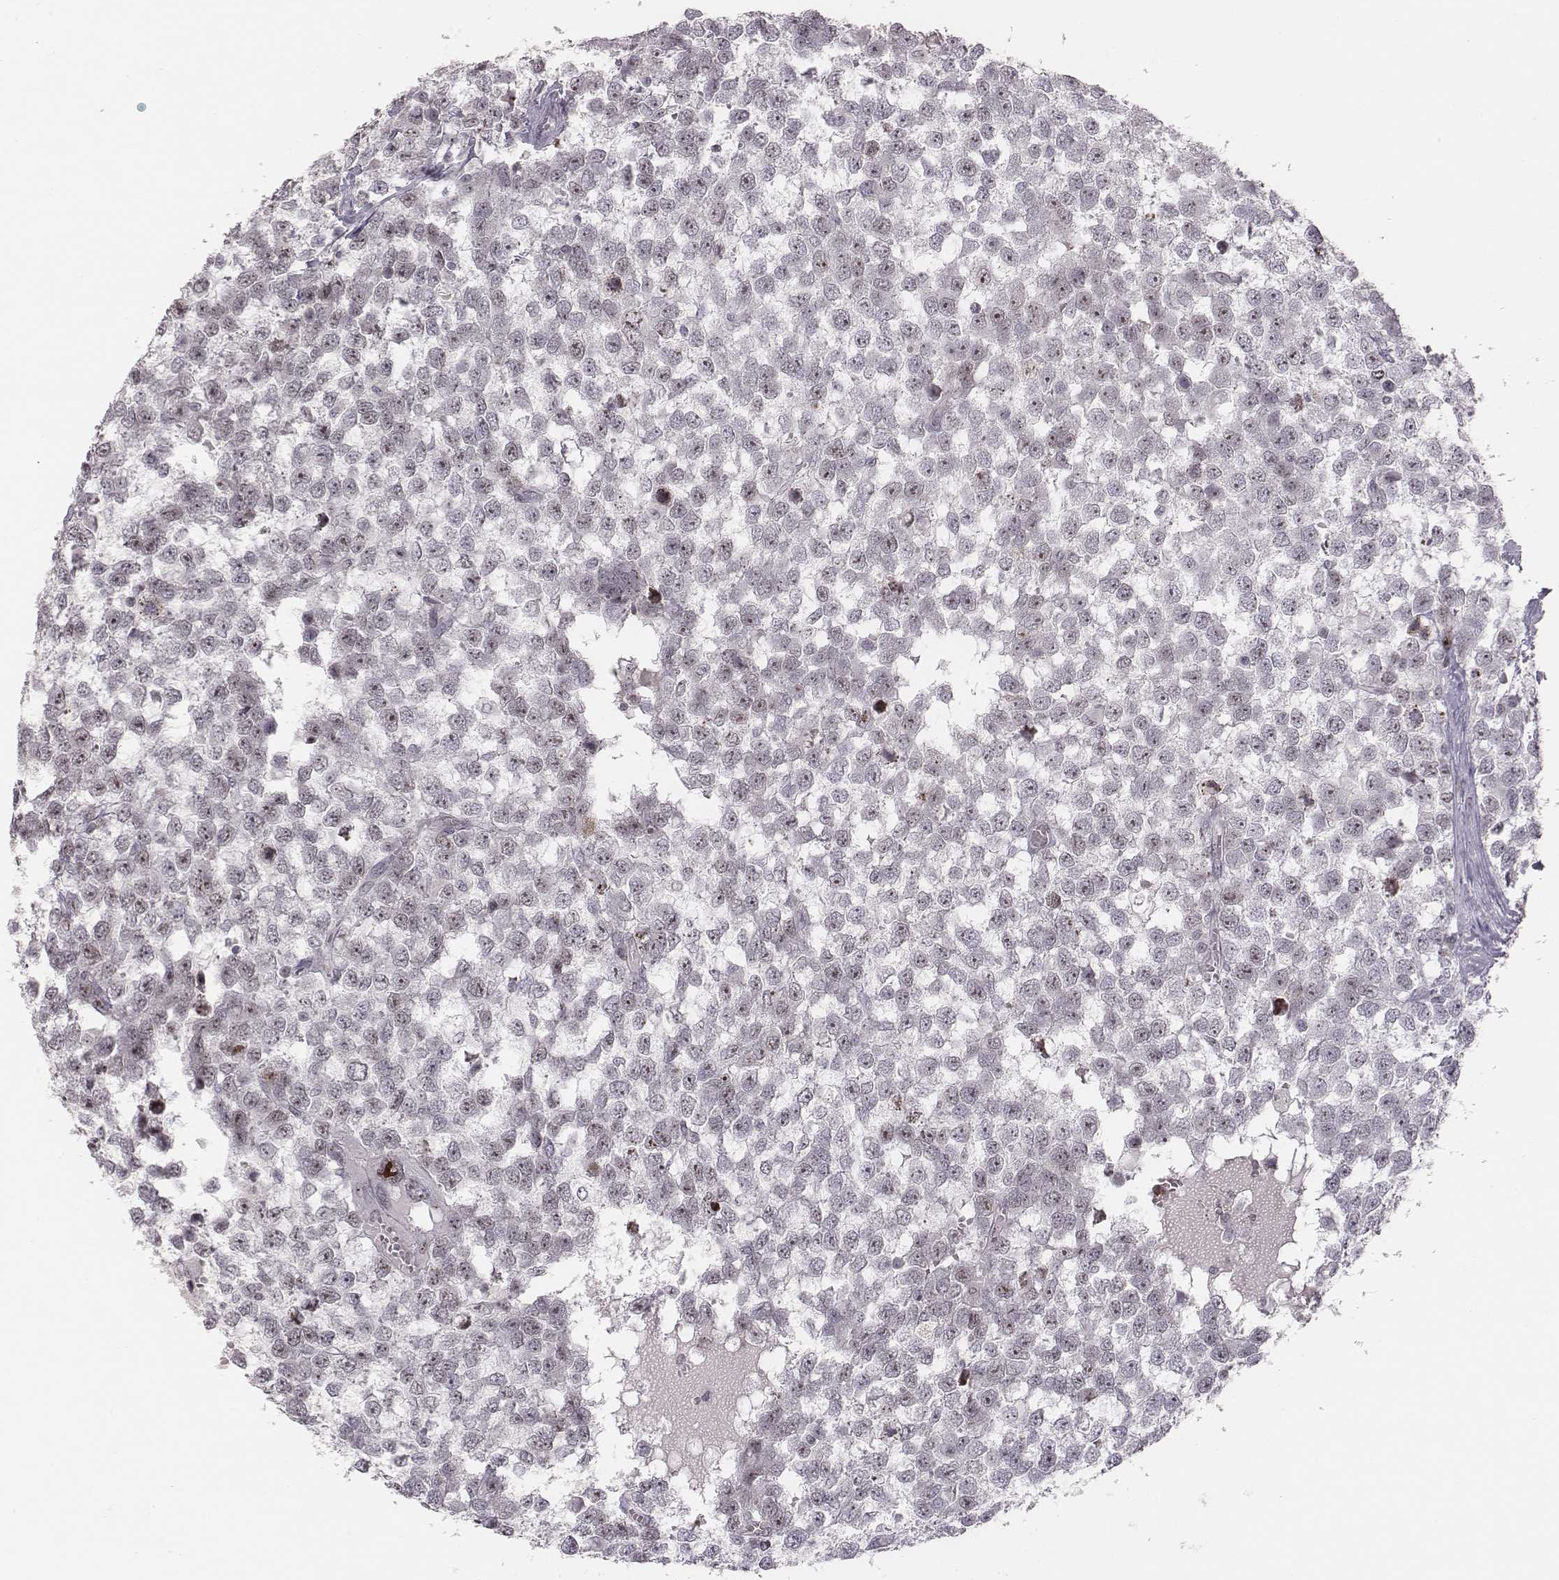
{"staining": {"intensity": "moderate", "quantity": "25%-75%", "location": "nuclear"}, "tissue": "testis cancer", "cell_type": "Tumor cells", "image_type": "cancer", "snomed": [{"axis": "morphology", "description": "Normal tissue, NOS"}, {"axis": "morphology", "description": "Seminoma, NOS"}, {"axis": "topography", "description": "Testis"}, {"axis": "topography", "description": "Epididymis"}], "caption": "An IHC photomicrograph of neoplastic tissue is shown. Protein staining in brown labels moderate nuclear positivity in seminoma (testis) within tumor cells.", "gene": "NIFK", "patient": {"sex": "male", "age": 34}}